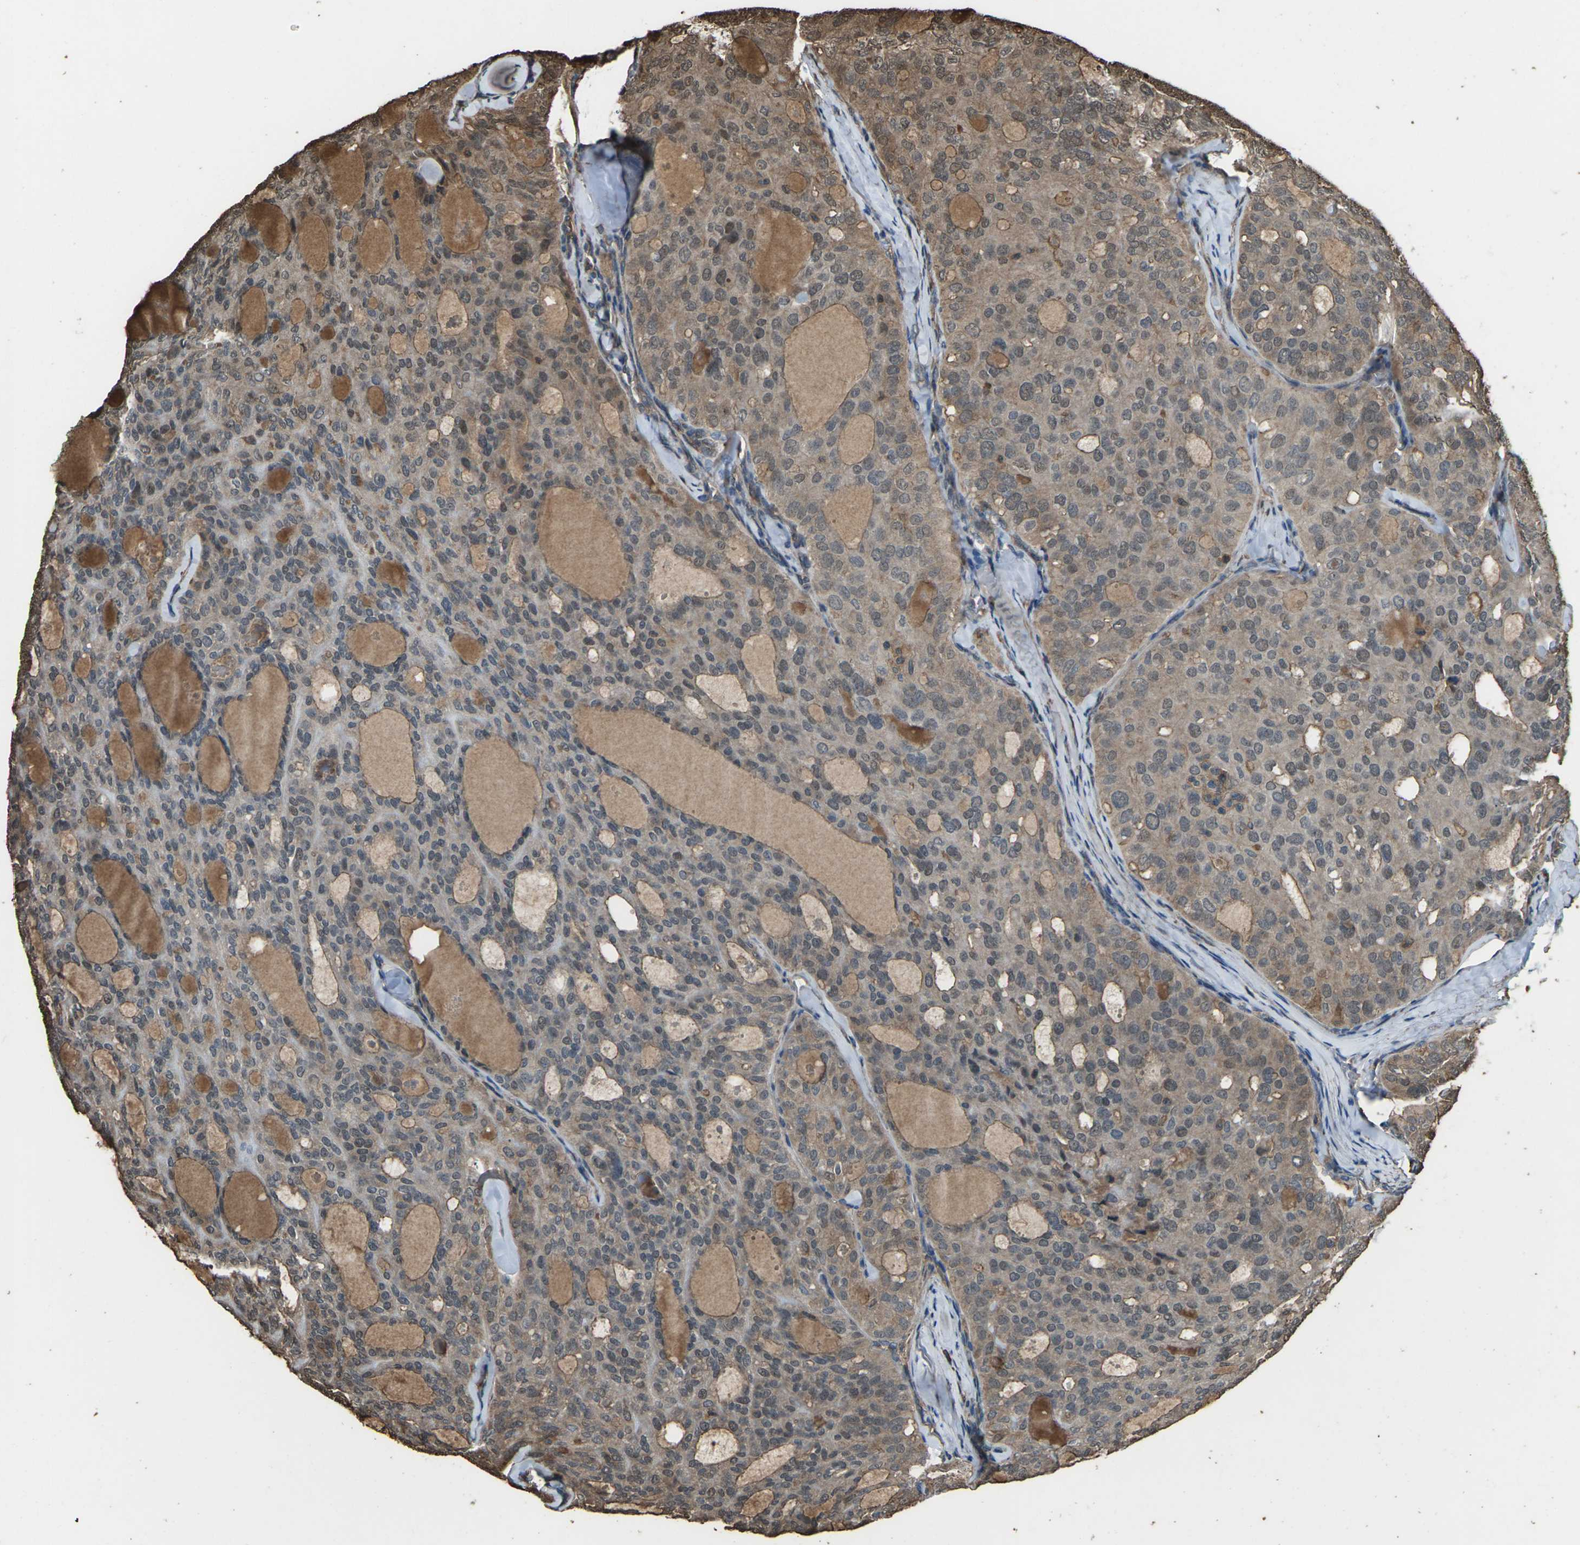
{"staining": {"intensity": "weak", "quantity": ">75%", "location": "cytoplasmic/membranous"}, "tissue": "thyroid cancer", "cell_type": "Tumor cells", "image_type": "cancer", "snomed": [{"axis": "morphology", "description": "Follicular adenoma carcinoma, NOS"}, {"axis": "topography", "description": "Thyroid gland"}], "caption": "Tumor cells show low levels of weak cytoplasmic/membranous expression in about >75% of cells in thyroid follicular adenoma carcinoma.", "gene": "DHPS", "patient": {"sex": "male", "age": 75}}